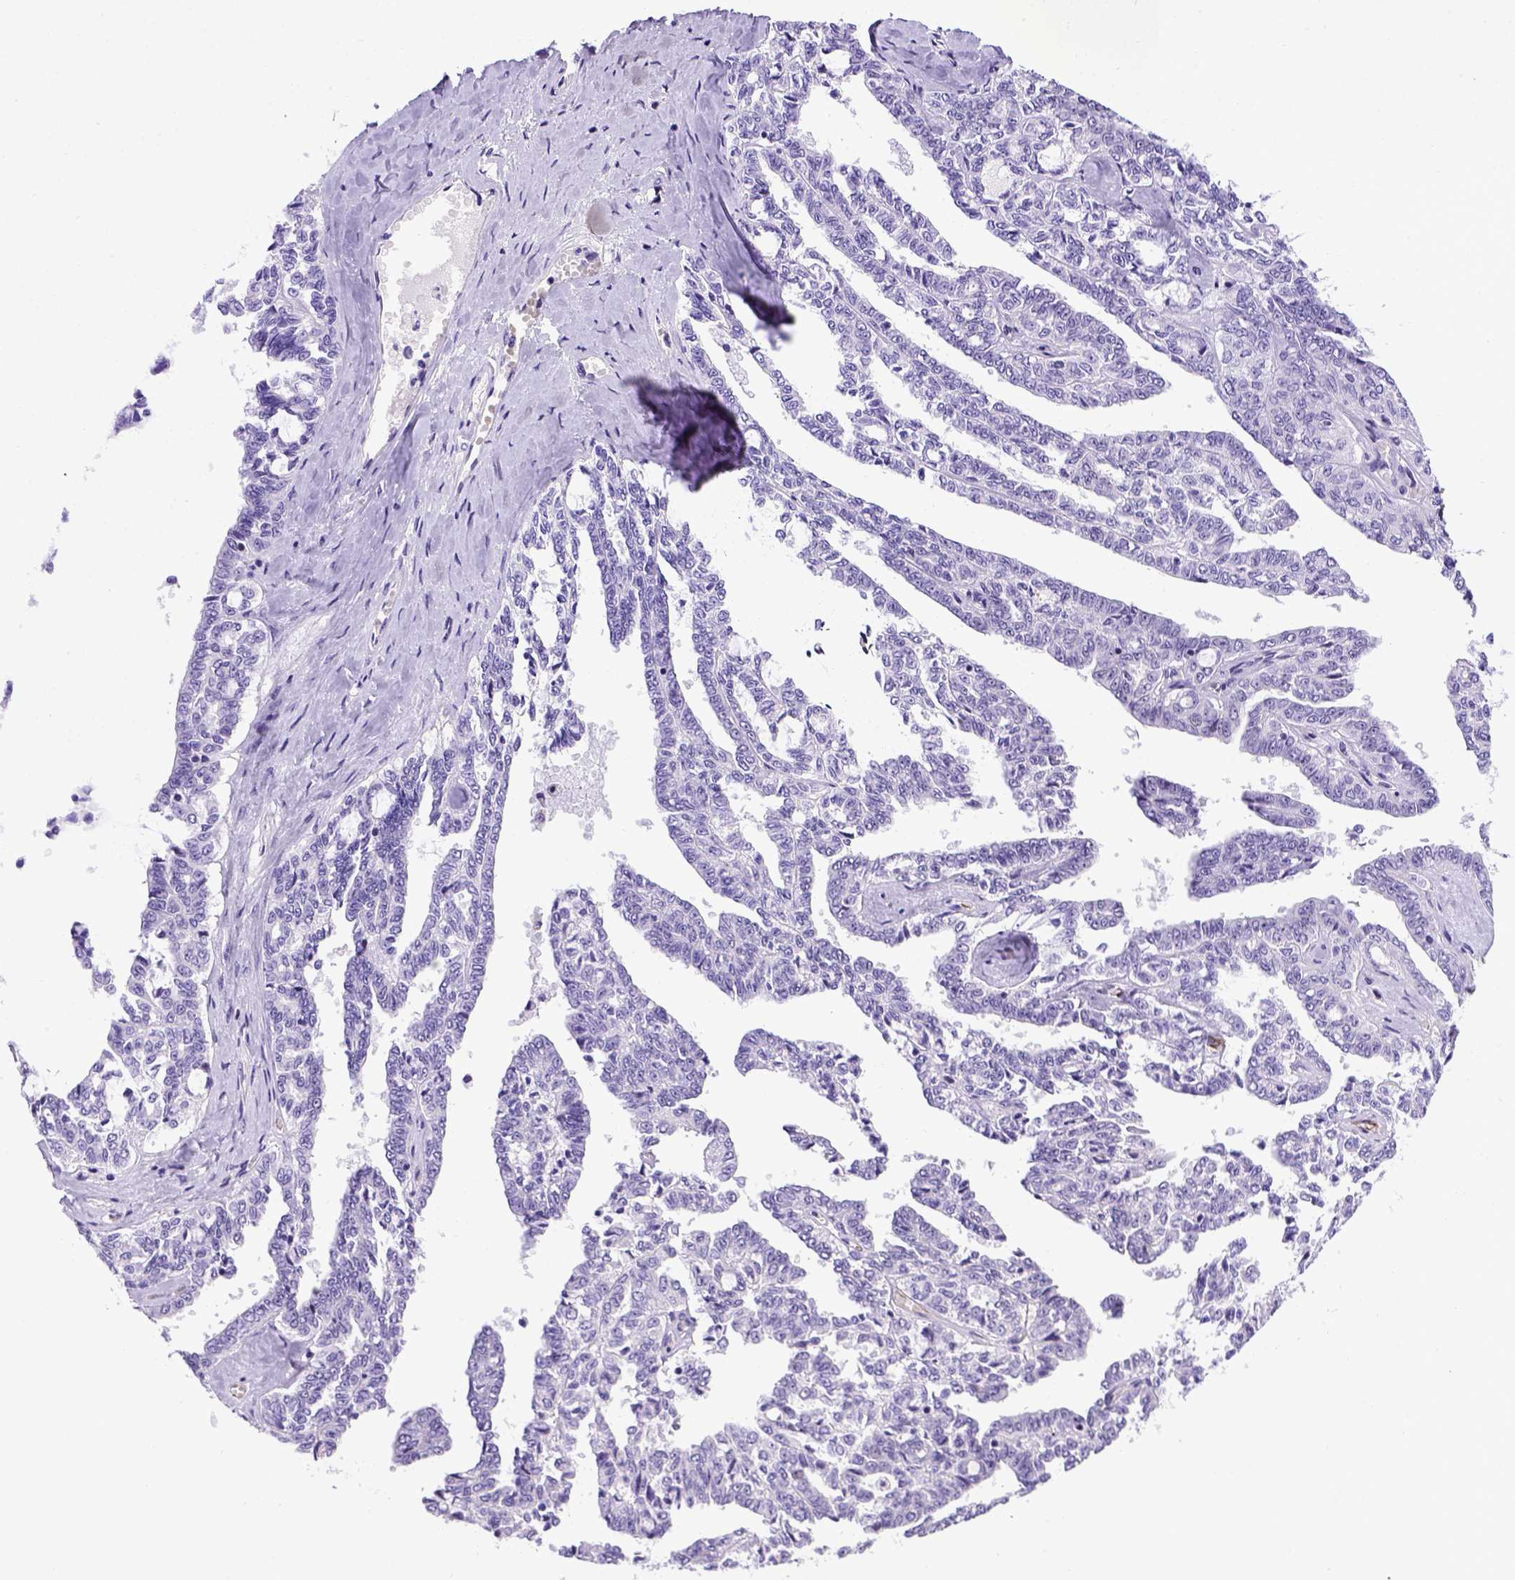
{"staining": {"intensity": "negative", "quantity": "none", "location": "none"}, "tissue": "ovarian cancer", "cell_type": "Tumor cells", "image_type": "cancer", "snomed": [{"axis": "morphology", "description": "Cystadenocarcinoma, serous, NOS"}, {"axis": "topography", "description": "Ovary"}], "caption": "DAB (3,3'-diaminobenzidine) immunohistochemical staining of human ovarian serous cystadenocarcinoma exhibits no significant expression in tumor cells.", "gene": "ADAM12", "patient": {"sex": "female", "age": 71}}